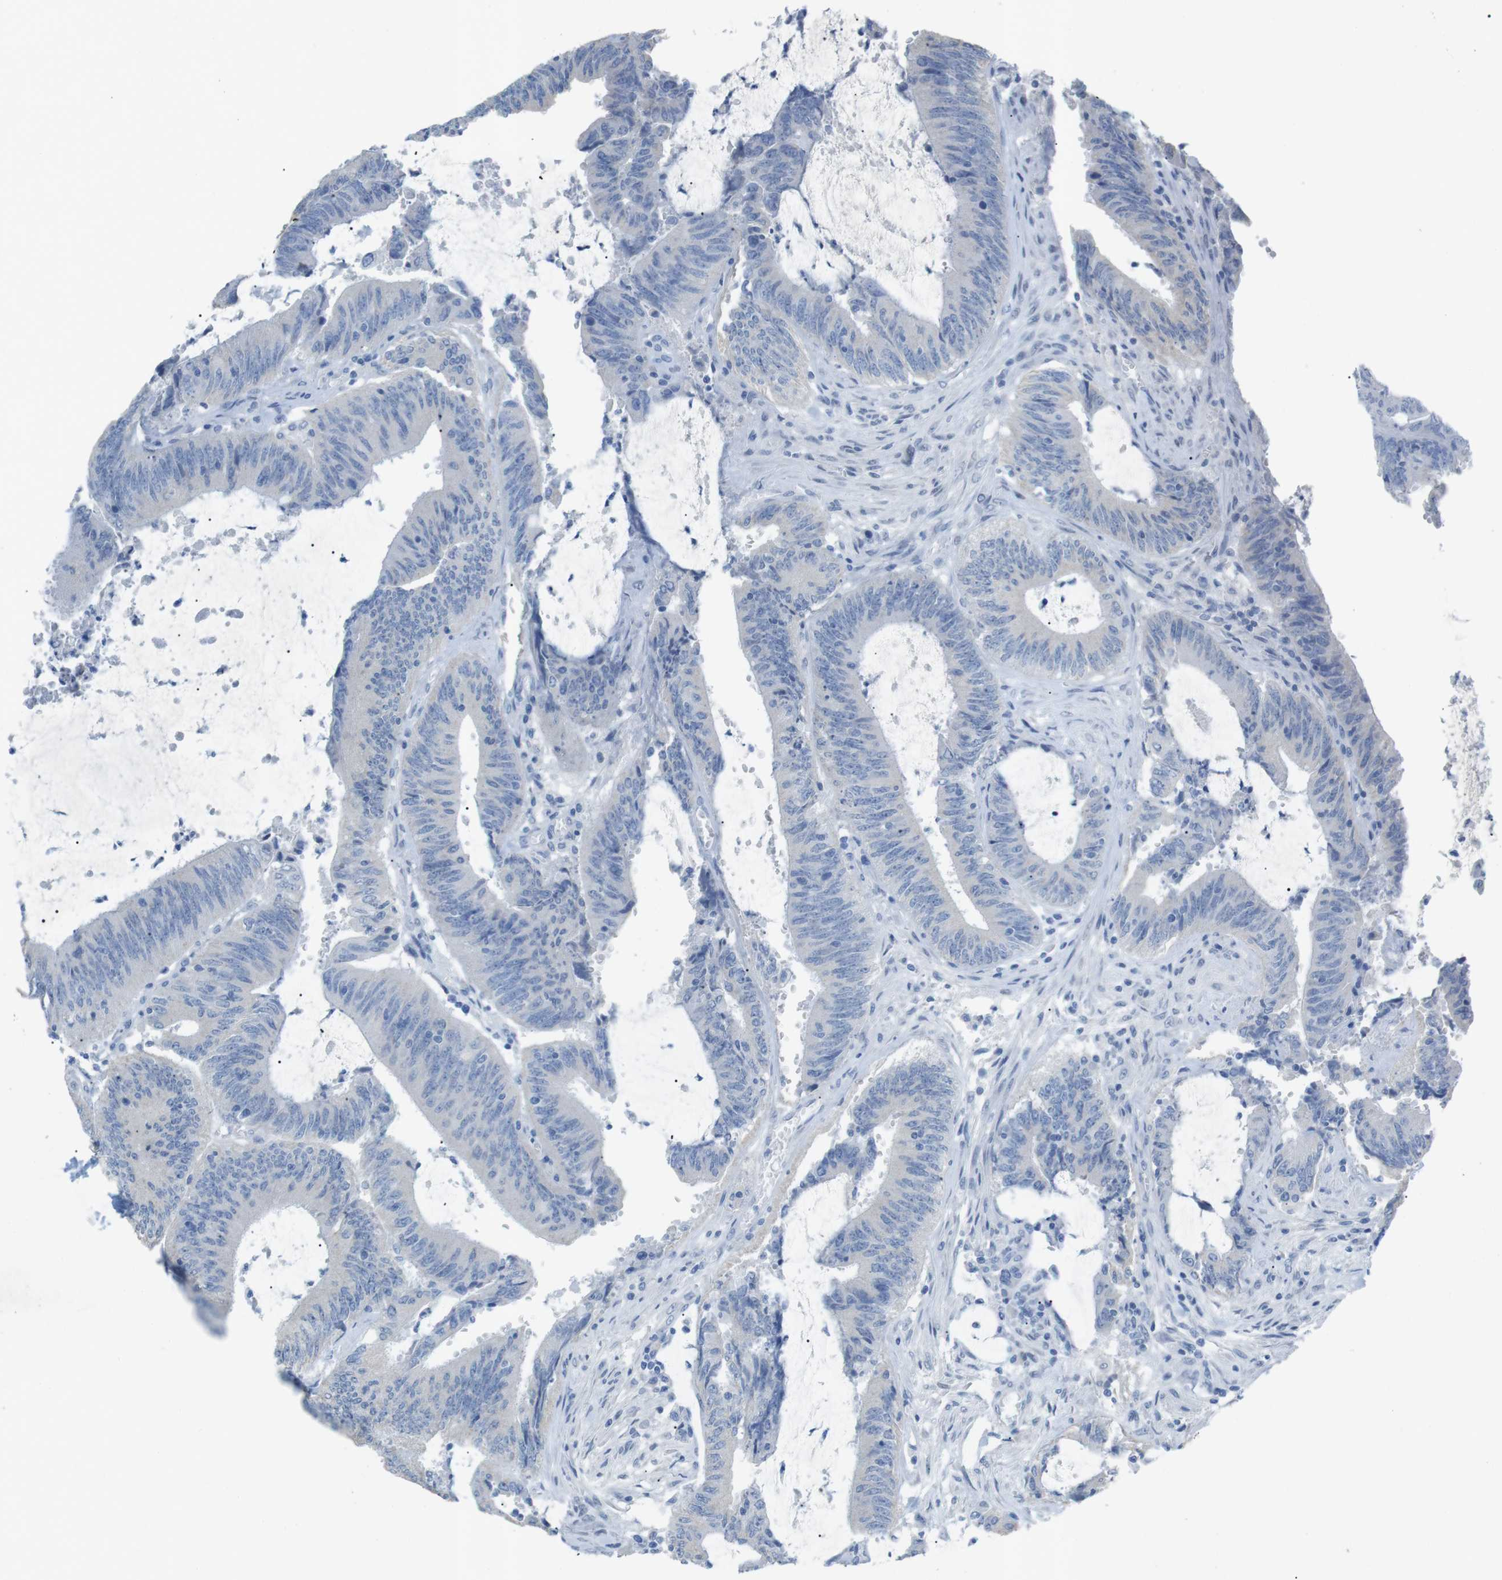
{"staining": {"intensity": "negative", "quantity": "none", "location": "none"}, "tissue": "colorectal cancer", "cell_type": "Tumor cells", "image_type": "cancer", "snomed": [{"axis": "morphology", "description": "Normal tissue, NOS"}, {"axis": "morphology", "description": "Adenocarcinoma, NOS"}, {"axis": "topography", "description": "Rectum"}], "caption": "DAB (3,3'-diaminobenzidine) immunohistochemical staining of human colorectal cancer exhibits no significant staining in tumor cells.", "gene": "SALL4", "patient": {"sex": "female", "age": 66}}